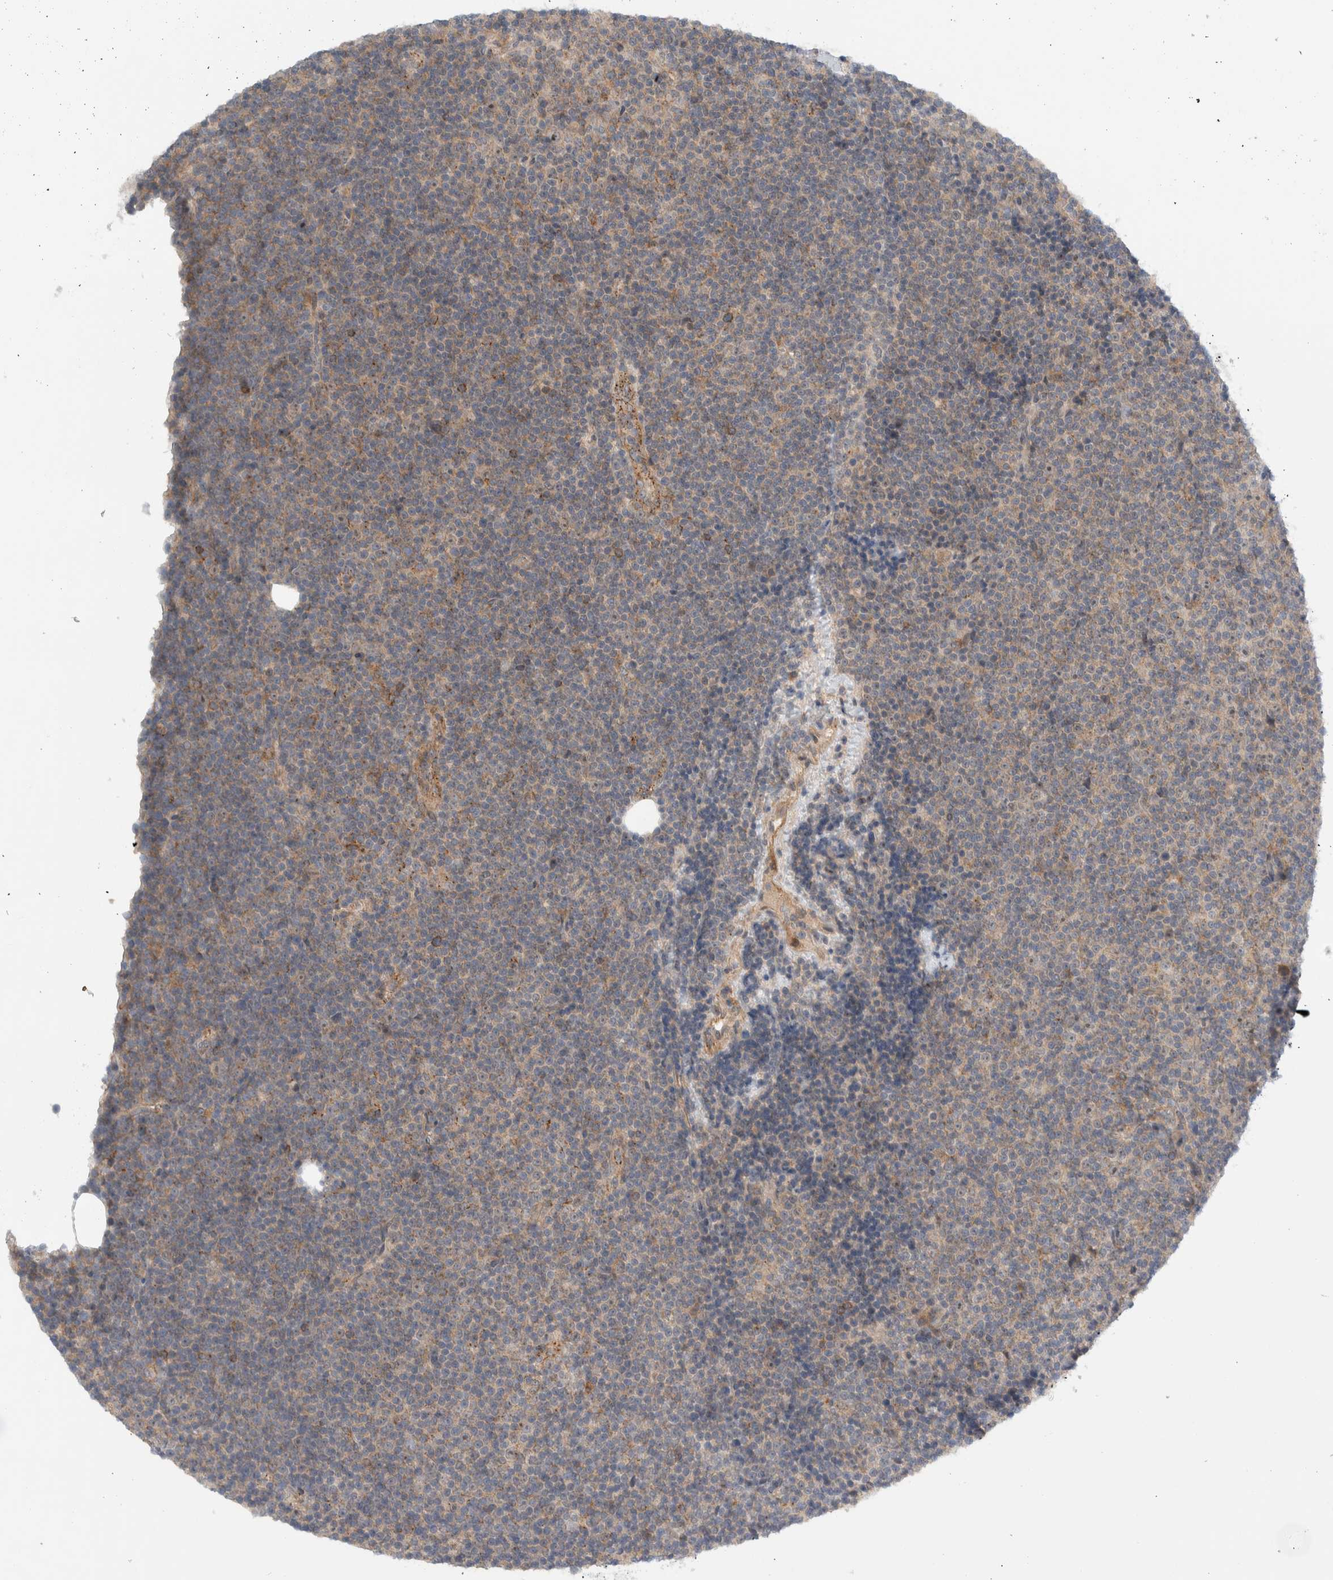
{"staining": {"intensity": "weak", "quantity": "25%-75%", "location": "cytoplasmic/membranous,nuclear"}, "tissue": "lymphoma", "cell_type": "Tumor cells", "image_type": "cancer", "snomed": [{"axis": "morphology", "description": "Malignant lymphoma, non-Hodgkin's type, Low grade"}, {"axis": "topography", "description": "Lymph node"}], "caption": "This photomicrograph displays malignant lymphoma, non-Hodgkin's type (low-grade) stained with immunohistochemistry to label a protein in brown. The cytoplasmic/membranous and nuclear of tumor cells show weak positivity for the protein. Nuclei are counter-stained blue.", "gene": "MPRIP", "patient": {"sex": "female", "age": 67}}